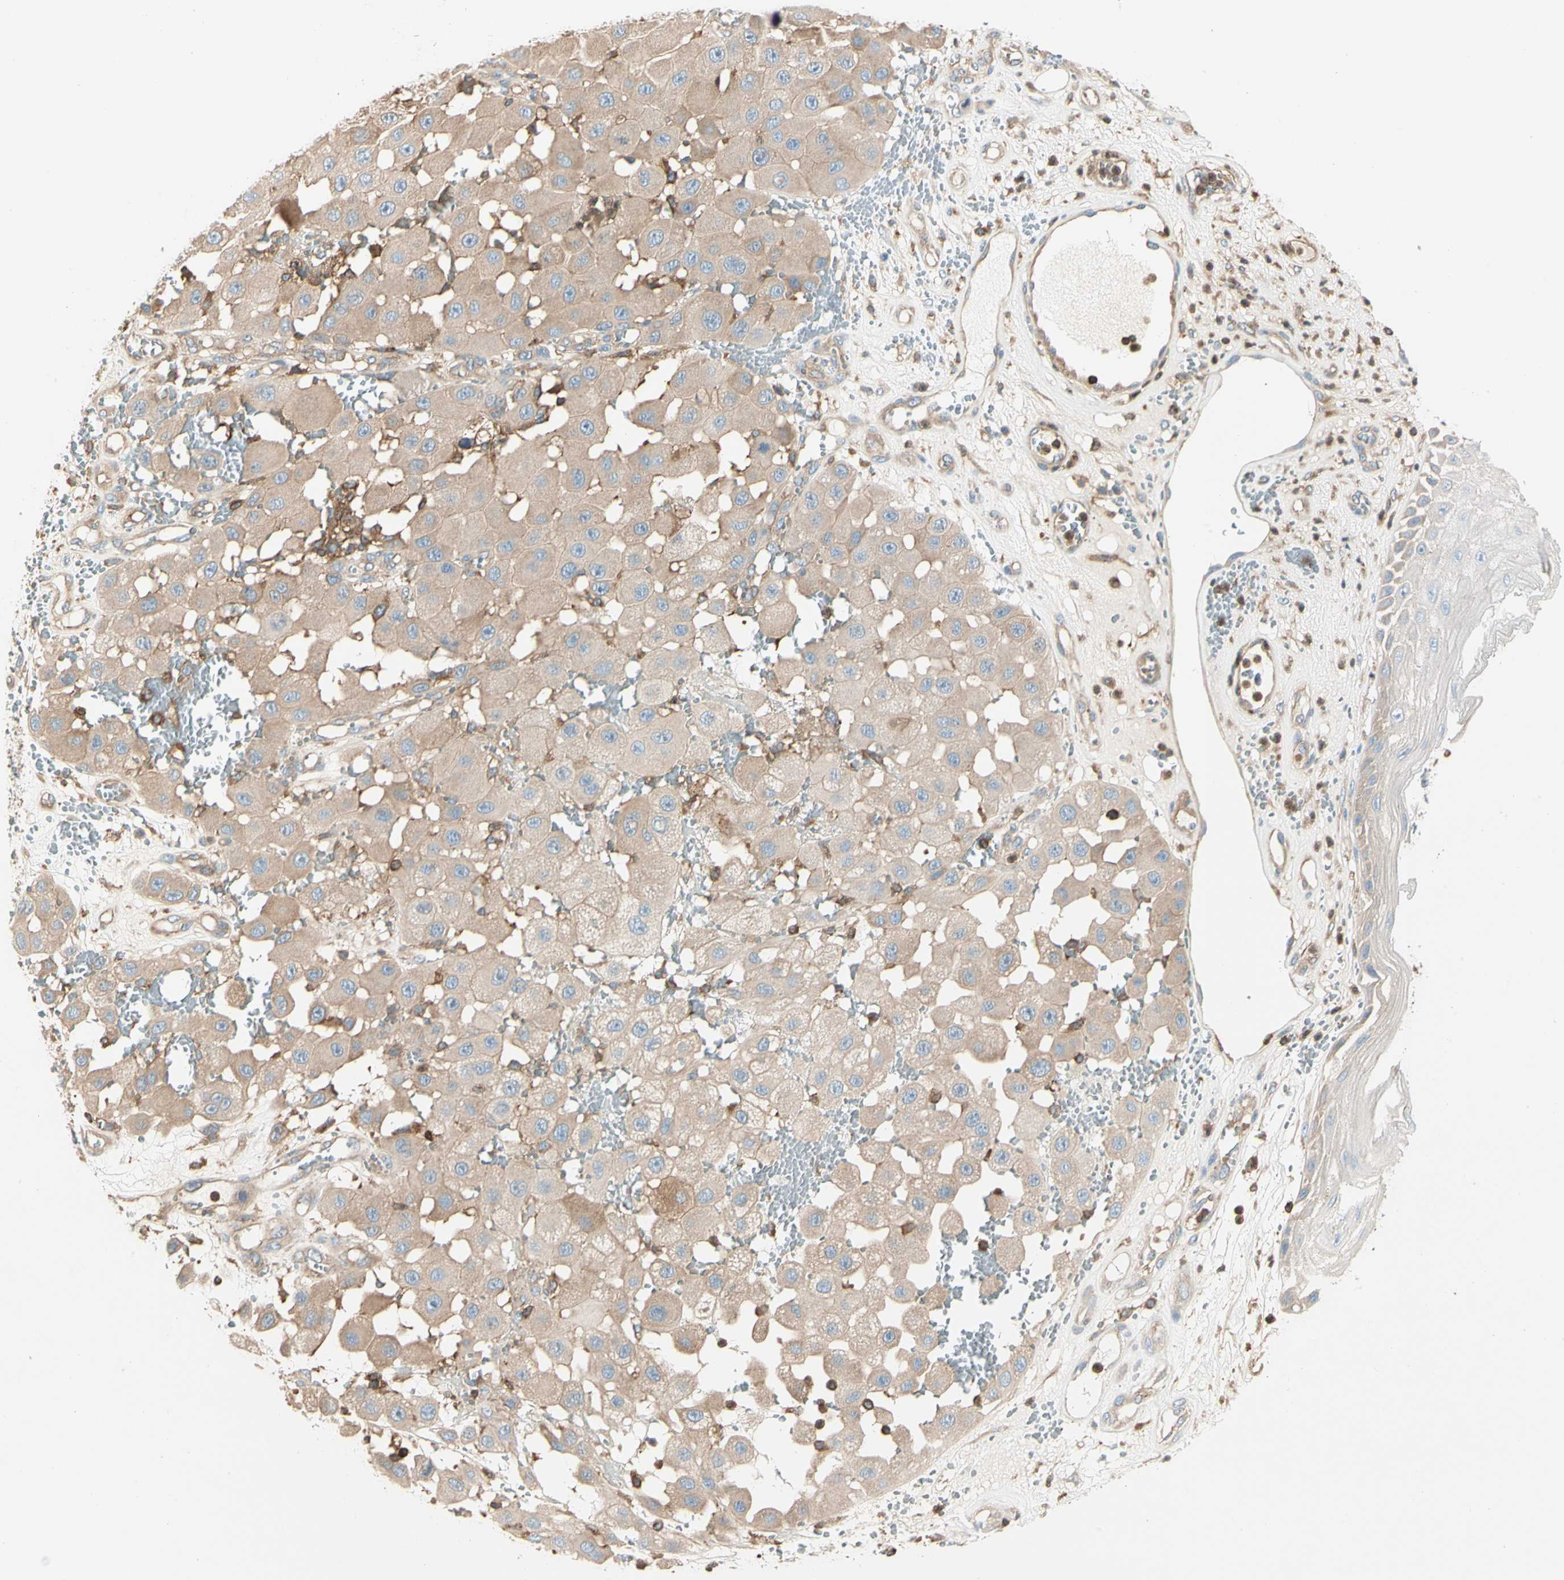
{"staining": {"intensity": "weak", "quantity": ">75%", "location": "cytoplasmic/membranous"}, "tissue": "melanoma", "cell_type": "Tumor cells", "image_type": "cancer", "snomed": [{"axis": "morphology", "description": "Malignant melanoma, NOS"}, {"axis": "topography", "description": "Skin"}], "caption": "Melanoma stained with a protein marker demonstrates weak staining in tumor cells.", "gene": "CAPZA2", "patient": {"sex": "female", "age": 81}}